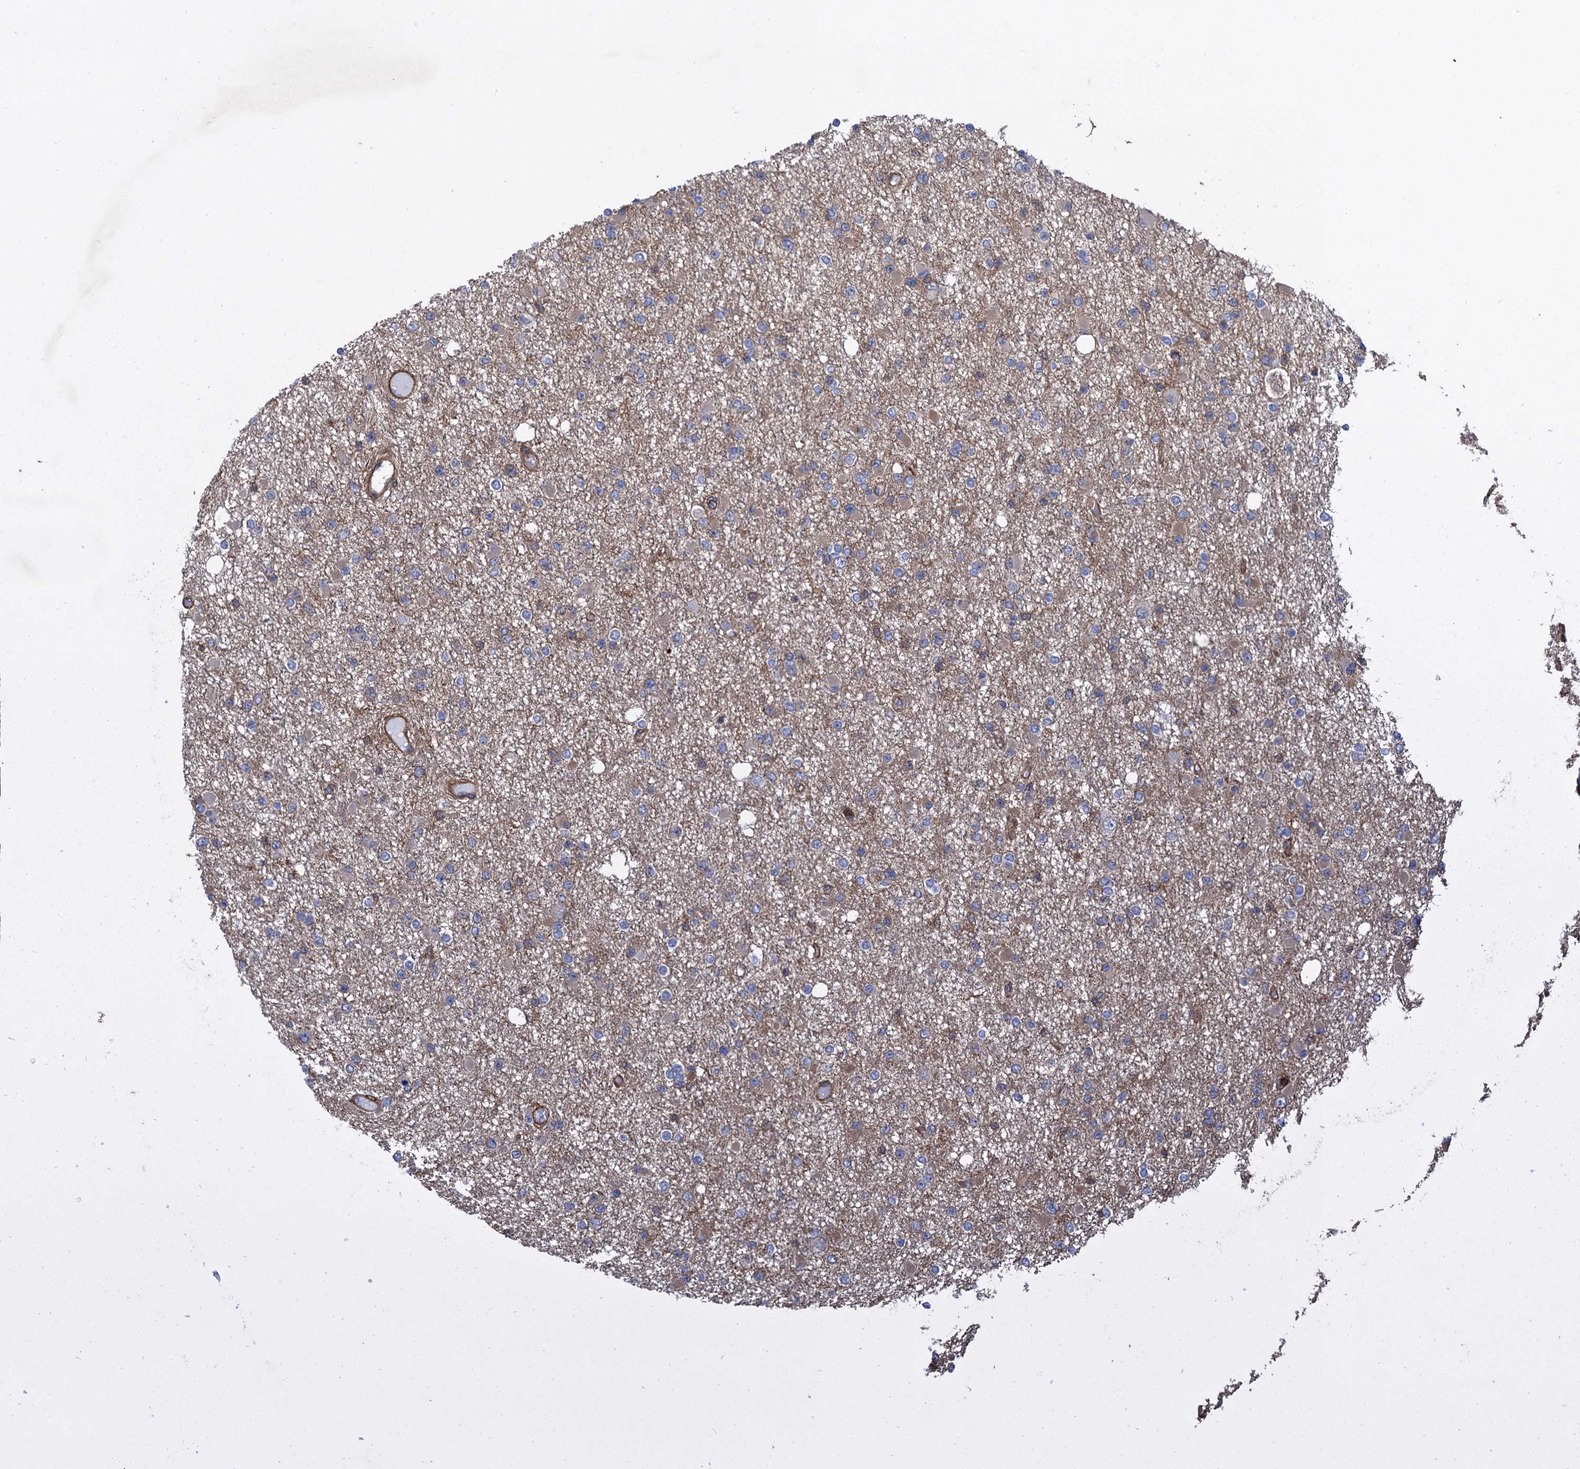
{"staining": {"intensity": "weak", "quantity": "<25%", "location": "cytoplasmic/membranous"}, "tissue": "glioma", "cell_type": "Tumor cells", "image_type": "cancer", "snomed": [{"axis": "morphology", "description": "Glioma, malignant, Low grade"}, {"axis": "topography", "description": "Brain"}], "caption": "High power microscopy histopathology image of an immunohistochemistry histopathology image of malignant glioma (low-grade), revealing no significant staining in tumor cells.", "gene": "PROSER2", "patient": {"sex": "female", "age": 22}}